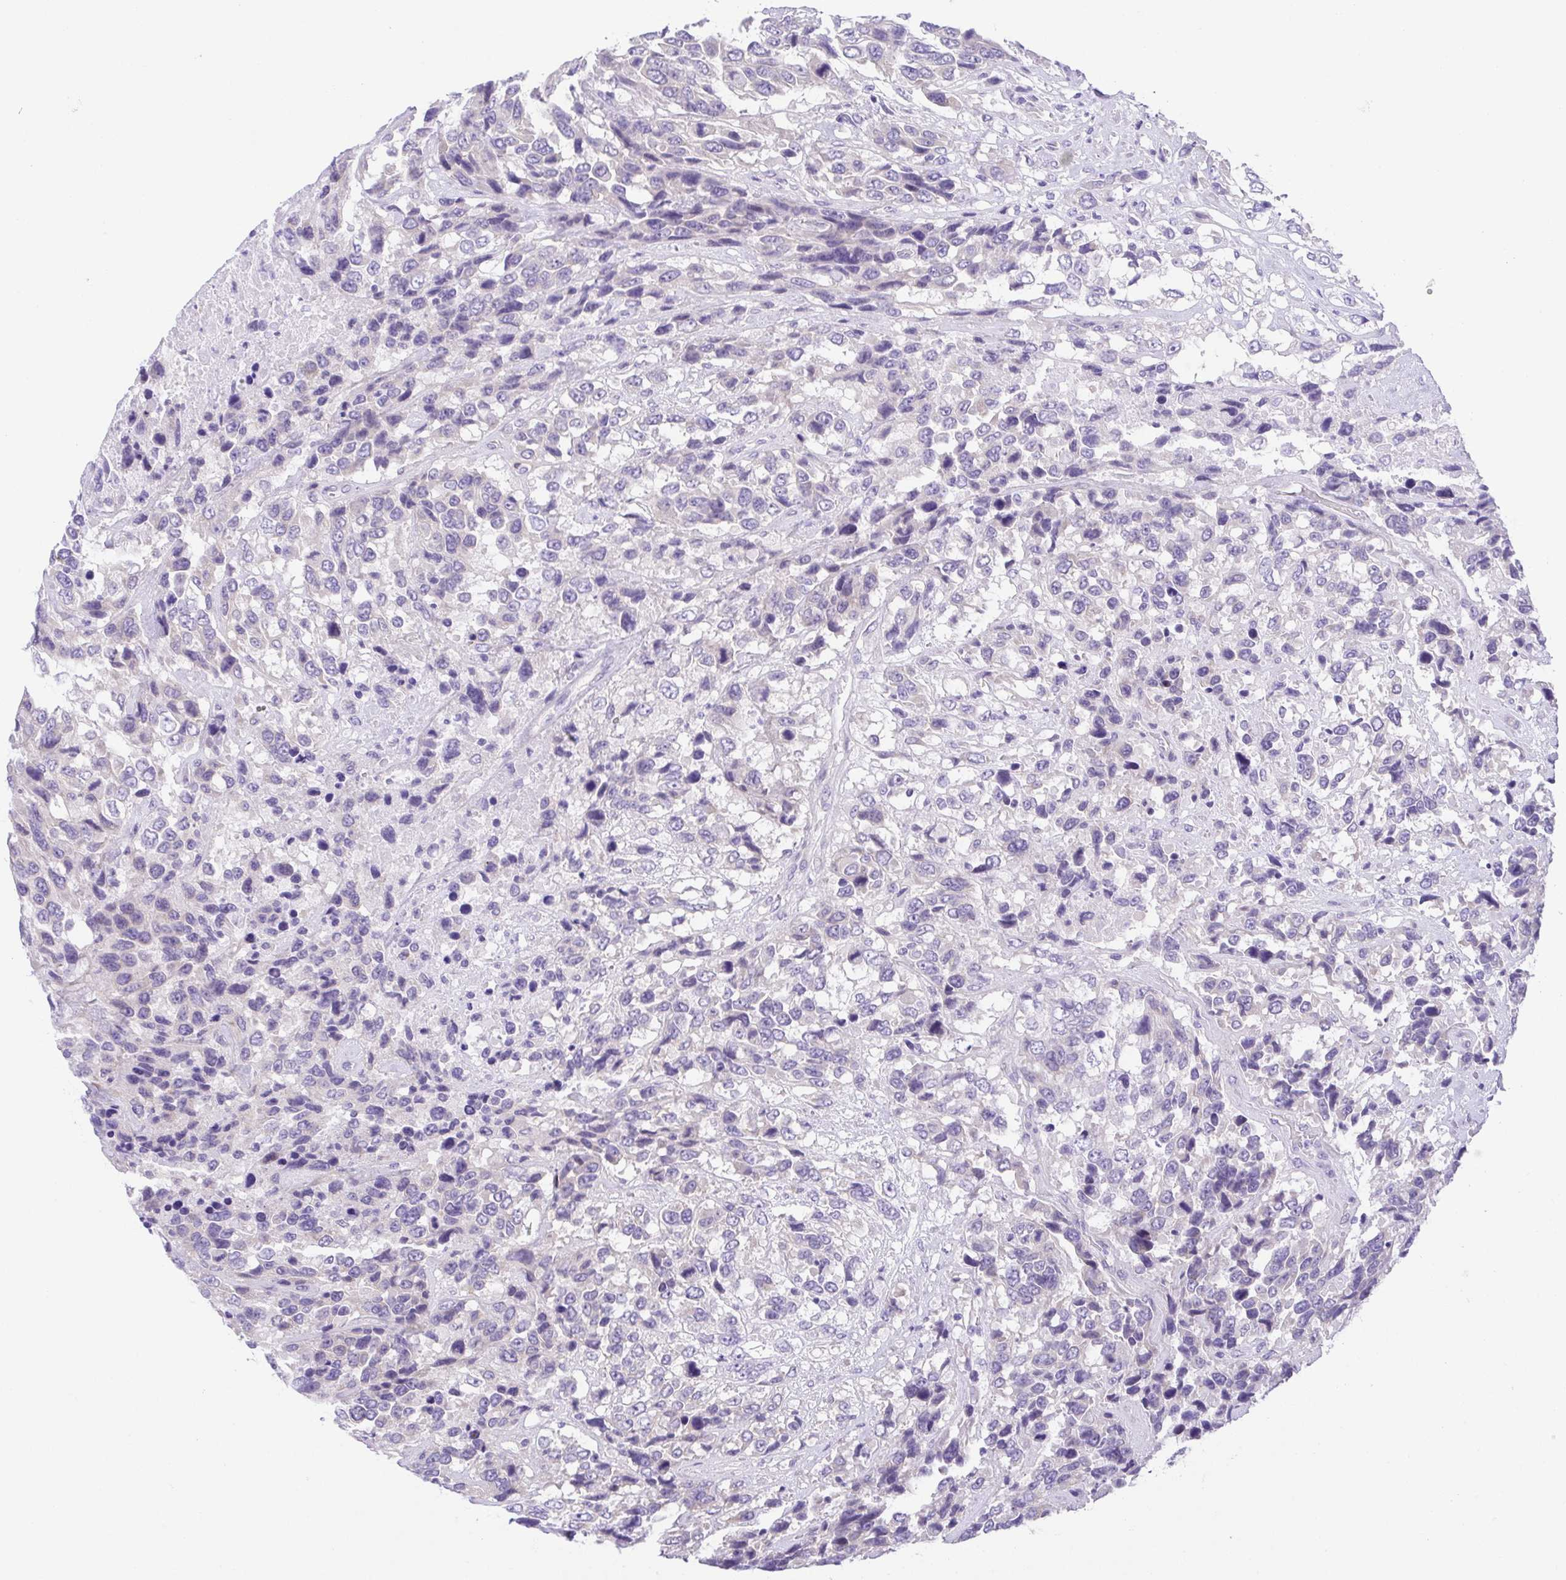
{"staining": {"intensity": "negative", "quantity": "none", "location": "none"}, "tissue": "urothelial cancer", "cell_type": "Tumor cells", "image_type": "cancer", "snomed": [{"axis": "morphology", "description": "Urothelial carcinoma, High grade"}, {"axis": "topography", "description": "Urinary bladder"}], "caption": "The histopathology image displays no significant staining in tumor cells of urothelial cancer.", "gene": "LUZP4", "patient": {"sex": "female", "age": 70}}